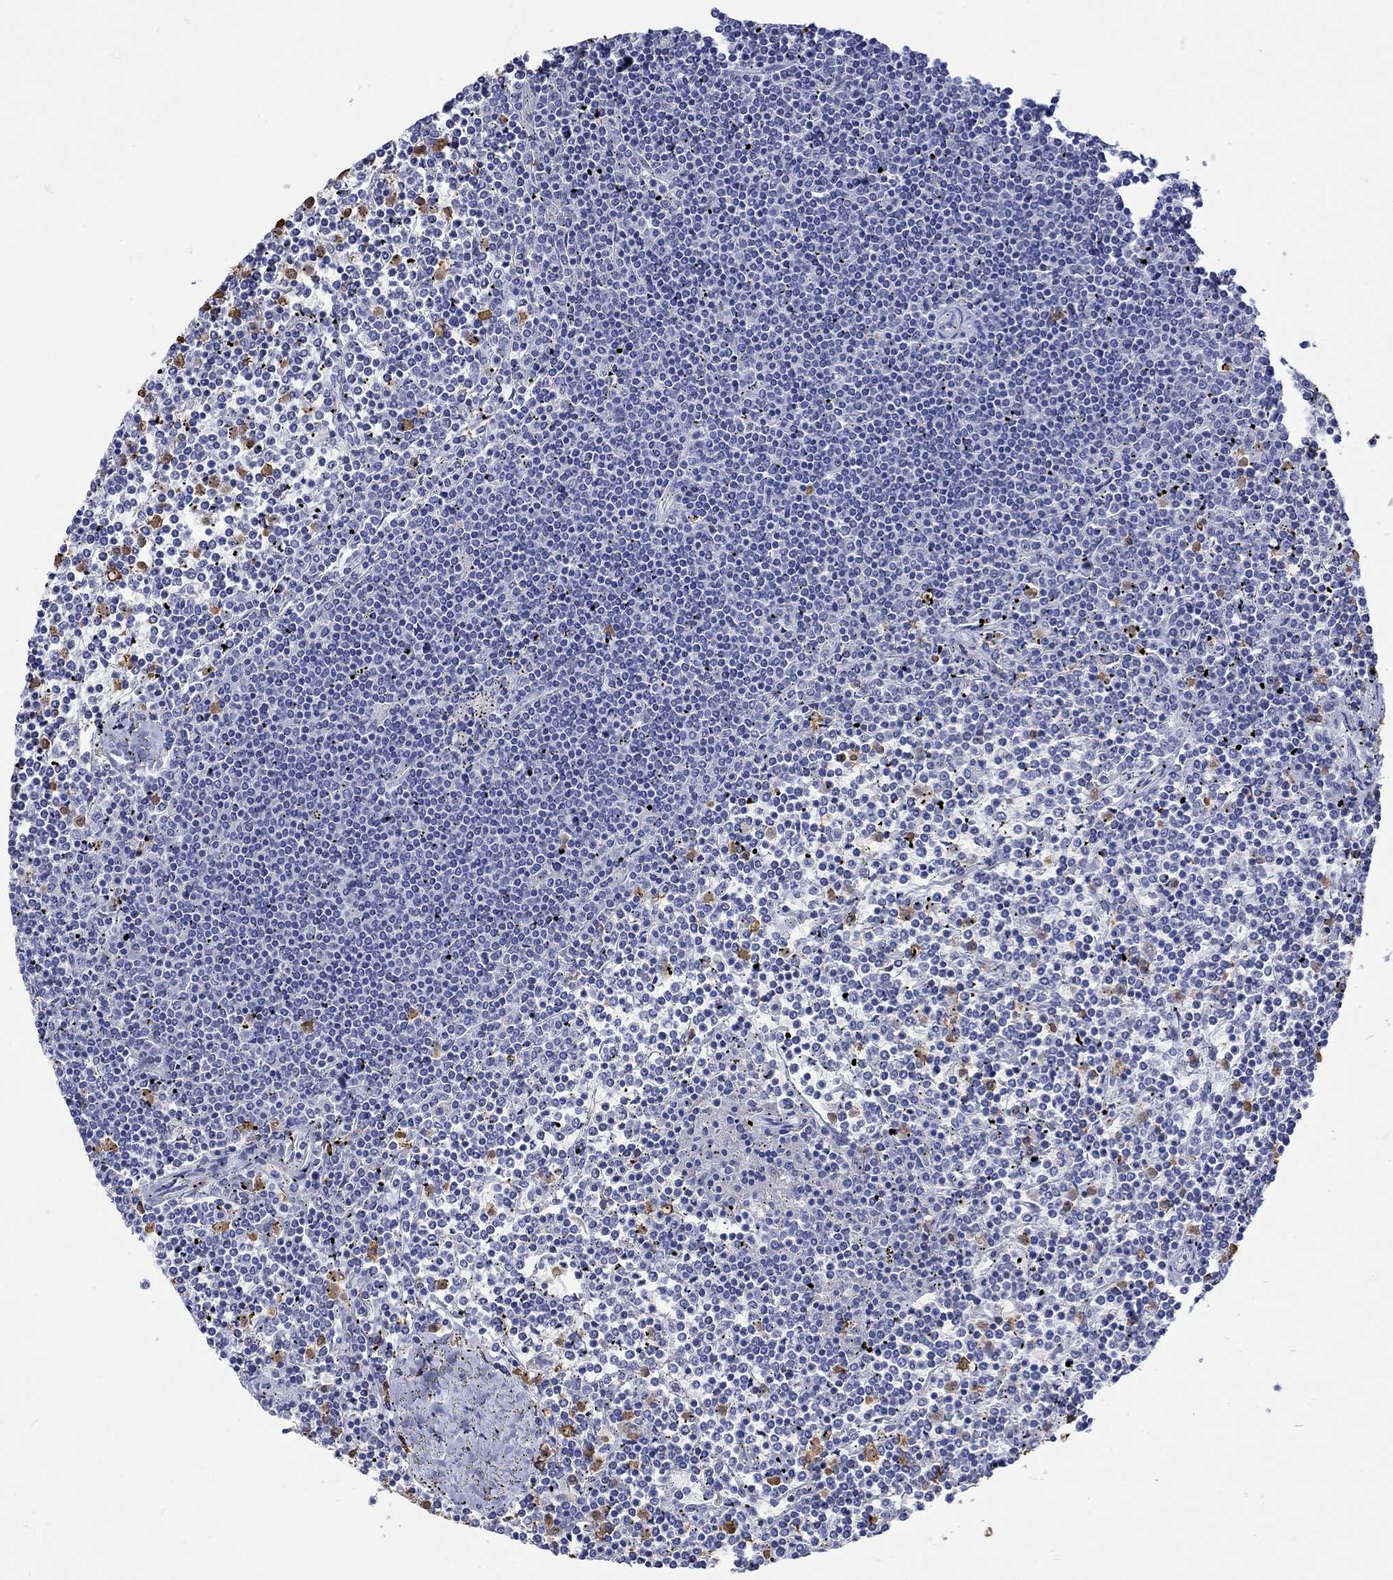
{"staining": {"intensity": "negative", "quantity": "none", "location": "none"}, "tissue": "lymphoma", "cell_type": "Tumor cells", "image_type": "cancer", "snomed": [{"axis": "morphology", "description": "Malignant lymphoma, non-Hodgkin's type, Low grade"}, {"axis": "topography", "description": "Spleen"}], "caption": "There is no significant expression in tumor cells of malignant lymphoma, non-Hodgkin's type (low-grade).", "gene": "LINGO3", "patient": {"sex": "female", "age": 19}}